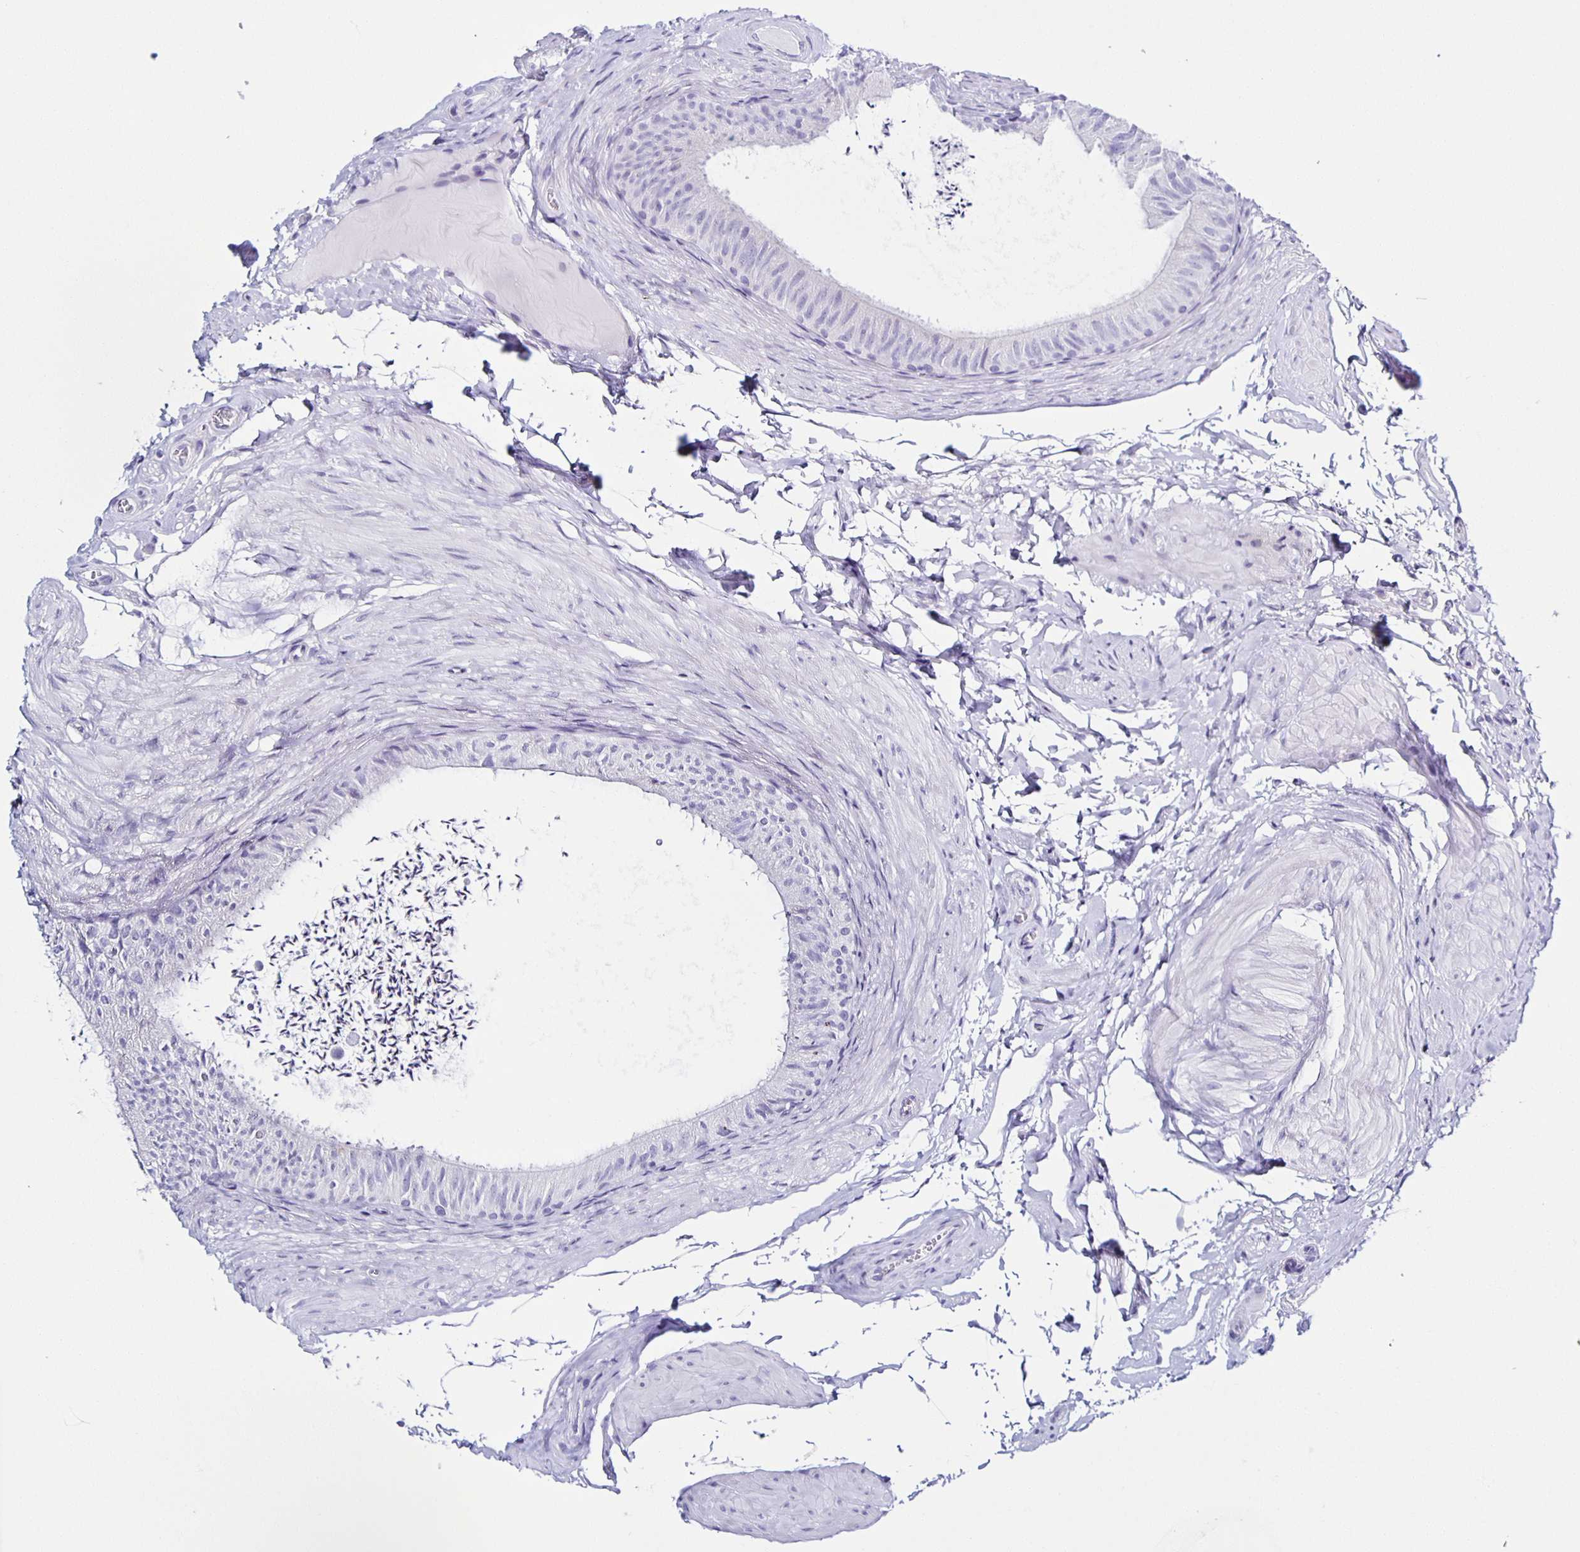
{"staining": {"intensity": "moderate", "quantity": "<25%", "location": "cytoplasmic/membranous"}, "tissue": "epididymis", "cell_type": "Glandular cells", "image_type": "normal", "snomed": [{"axis": "morphology", "description": "Normal tissue, NOS"}, {"axis": "topography", "description": "Epididymis, spermatic cord, NOS"}, {"axis": "topography", "description": "Epididymis"}, {"axis": "topography", "description": "Peripheral nerve tissue"}], "caption": "IHC histopathology image of normal epididymis: epididymis stained using IHC reveals low levels of moderate protein expression localized specifically in the cytoplasmic/membranous of glandular cells, appearing as a cytoplasmic/membranous brown color.", "gene": "AQP6", "patient": {"sex": "male", "age": 29}}